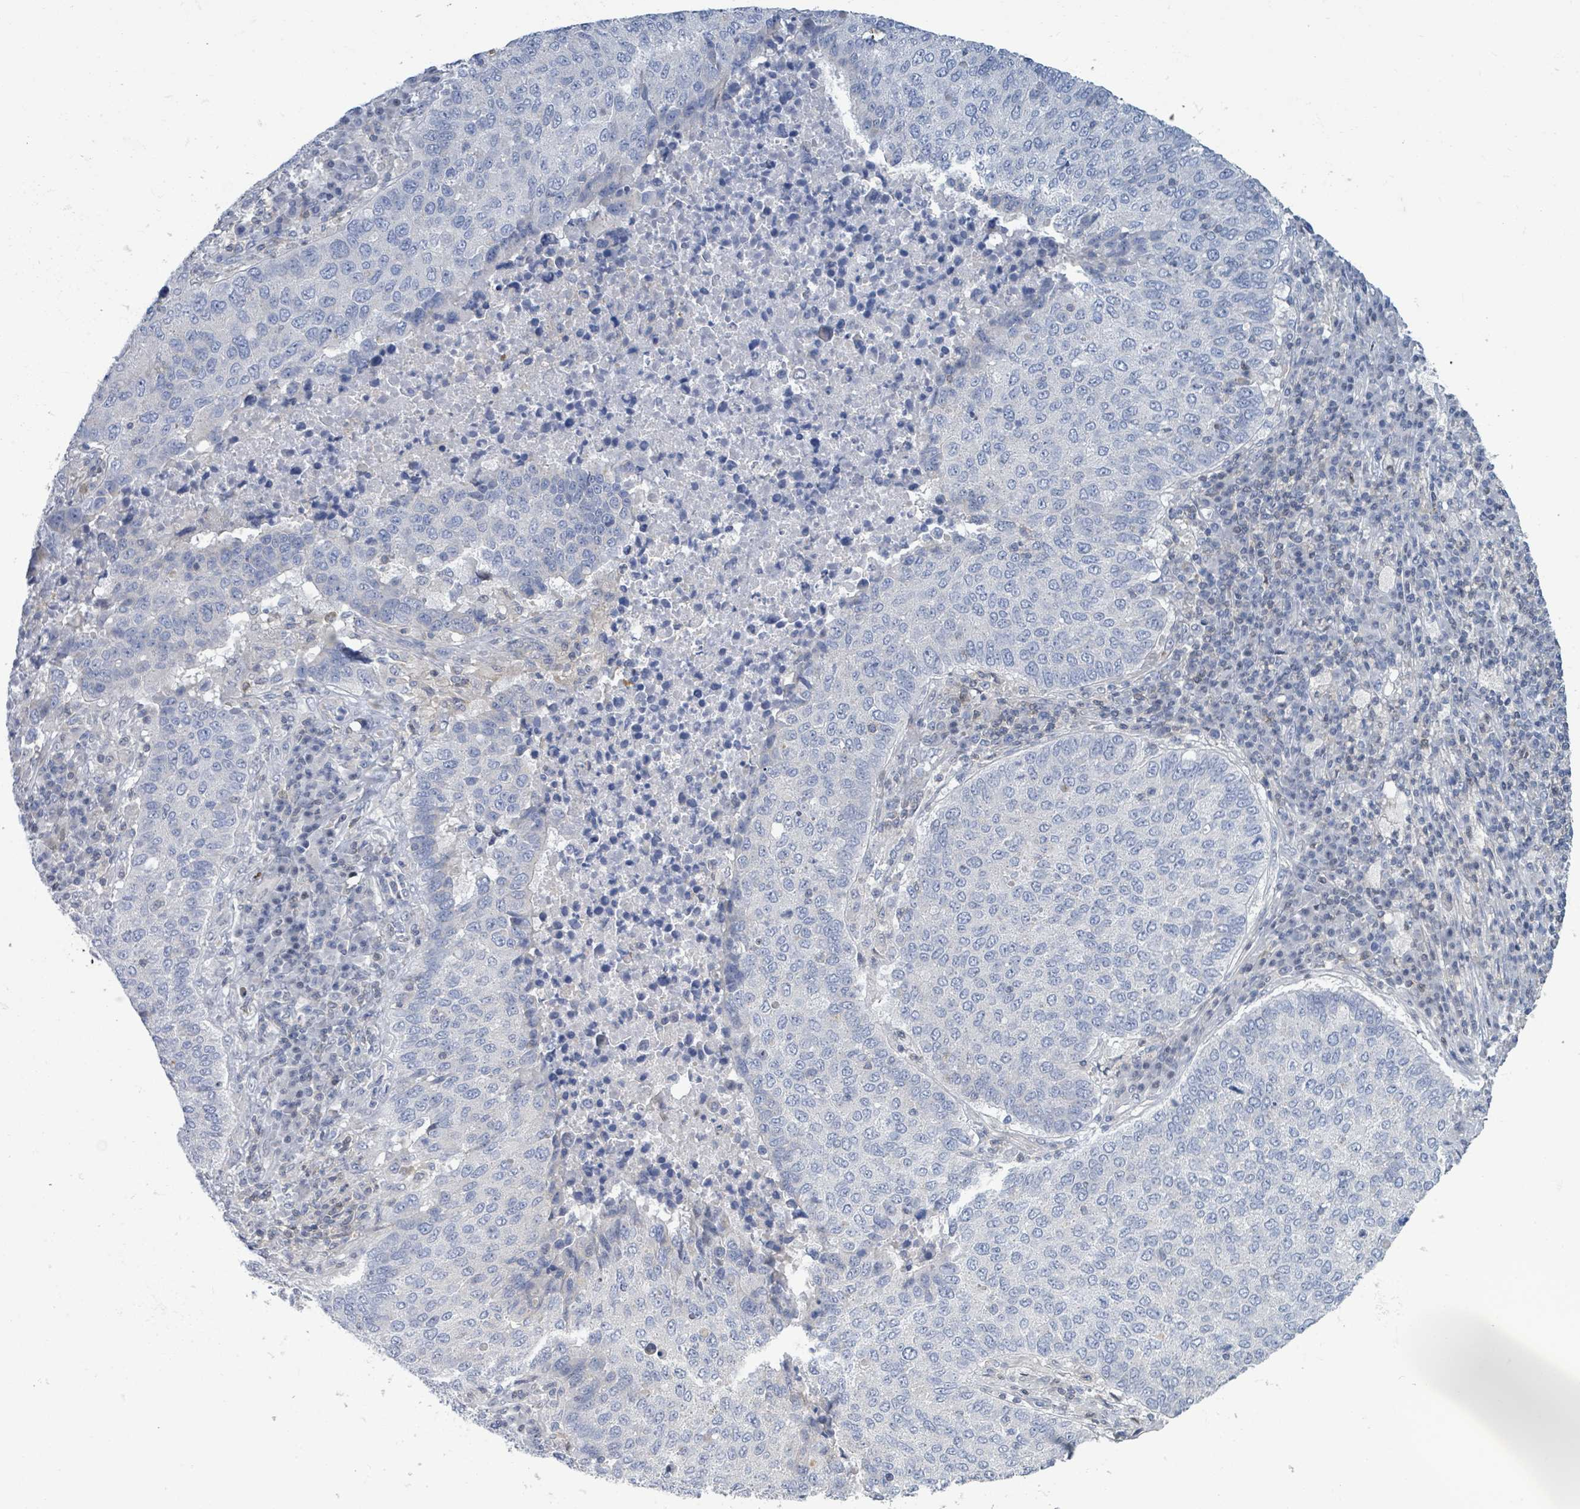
{"staining": {"intensity": "negative", "quantity": "none", "location": "none"}, "tissue": "lung cancer", "cell_type": "Tumor cells", "image_type": "cancer", "snomed": [{"axis": "morphology", "description": "Squamous cell carcinoma, NOS"}, {"axis": "topography", "description": "Lung"}], "caption": "An immunohistochemistry histopathology image of lung squamous cell carcinoma is shown. There is no staining in tumor cells of lung squamous cell carcinoma.", "gene": "DGKZ", "patient": {"sex": "male", "age": 73}}